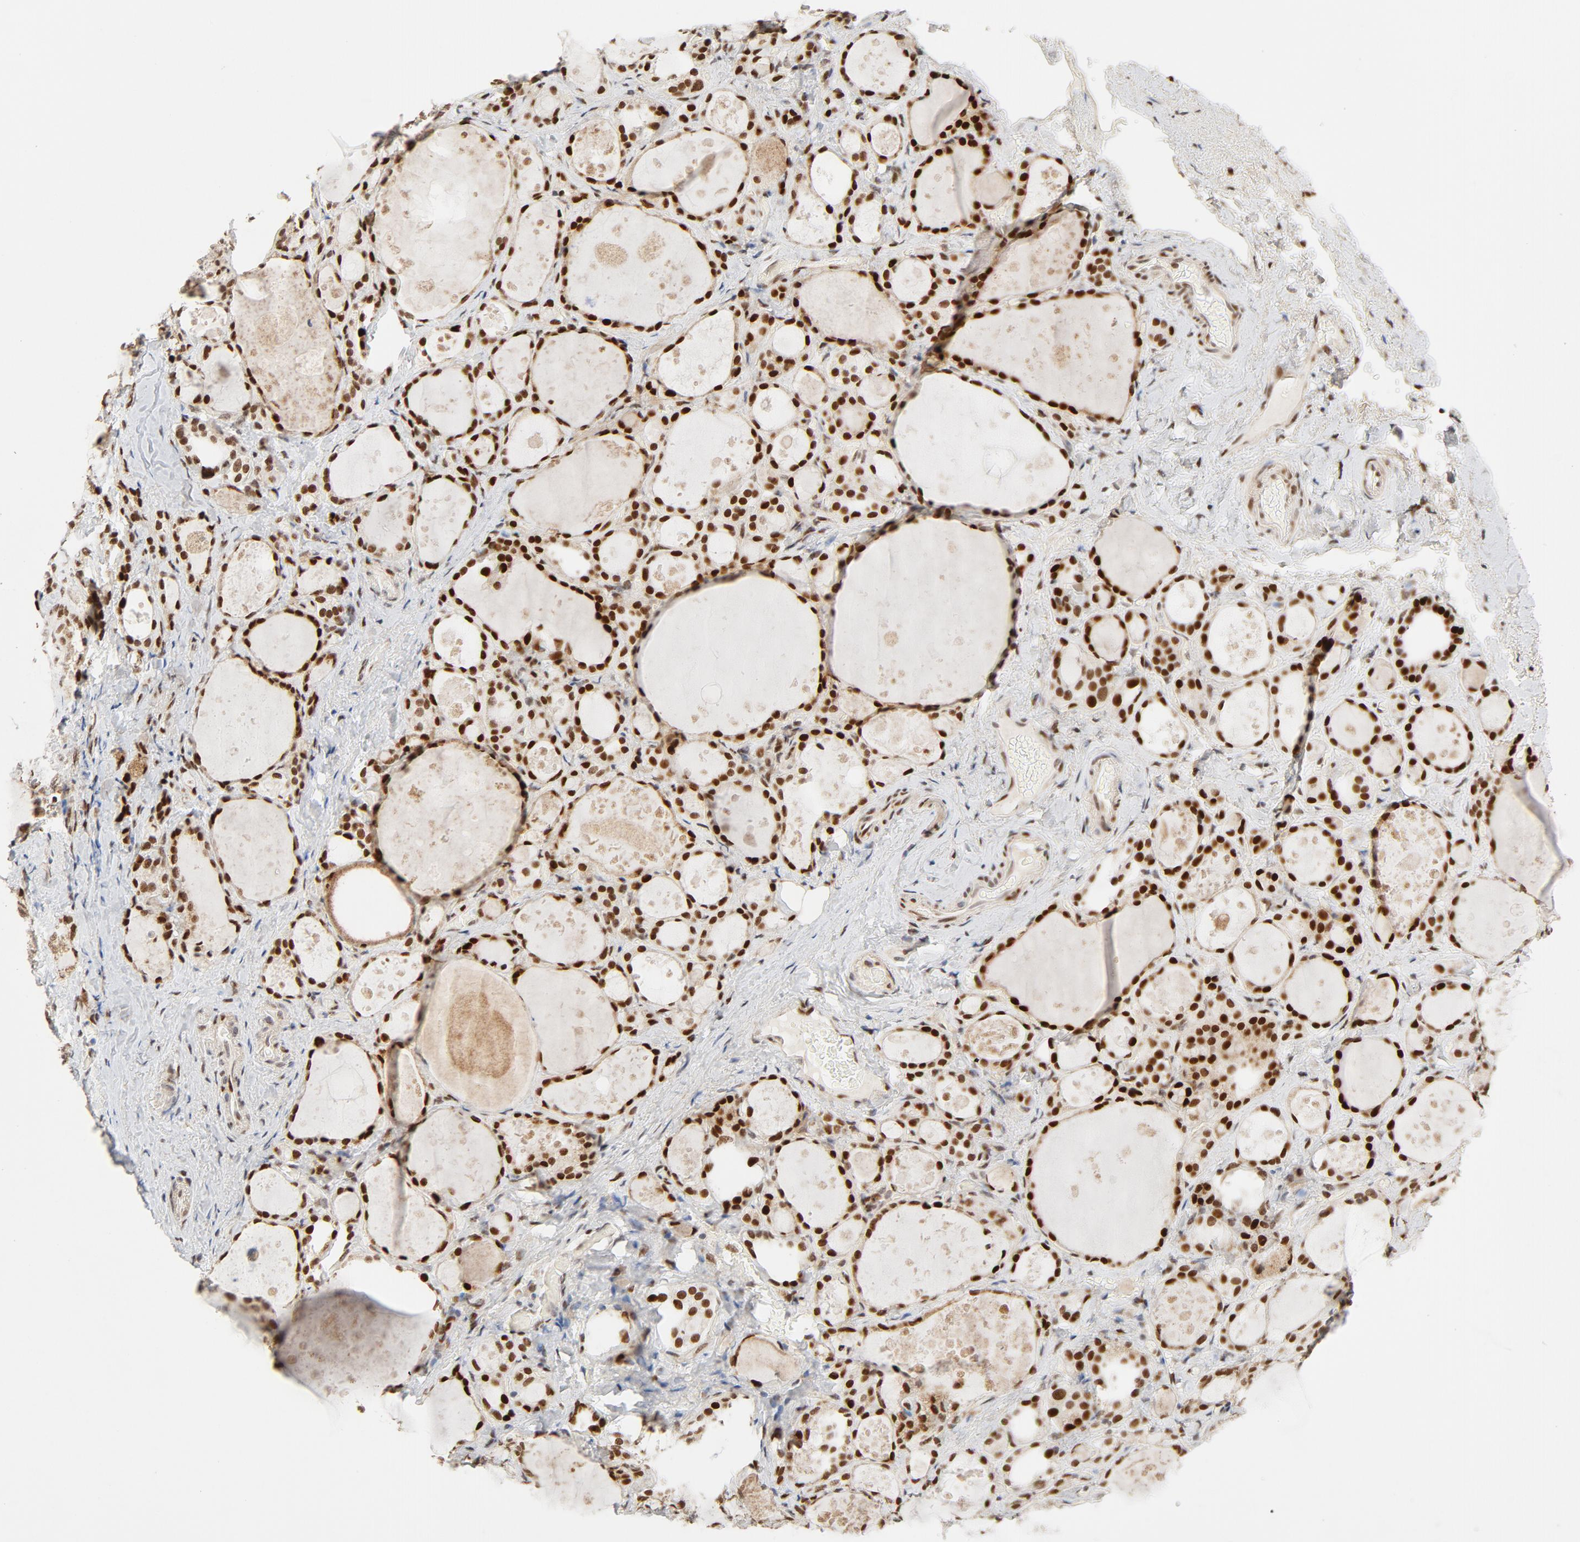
{"staining": {"intensity": "strong", "quantity": ">75%", "location": "nuclear"}, "tissue": "thyroid gland", "cell_type": "Glandular cells", "image_type": "normal", "snomed": [{"axis": "morphology", "description": "Normal tissue, NOS"}, {"axis": "topography", "description": "Thyroid gland"}], "caption": "Immunohistochemical staining of benign human thyroid gland shows high levels of strong nuclear staining in approximately >75% of glandular cells. The staining is performed using DAB brown chromogen to label protein expression. The nuclei are counter-stained blue using hematoxylin.", "gene": "GTF2I", "patient": {"sex": "female", "age": 75}}